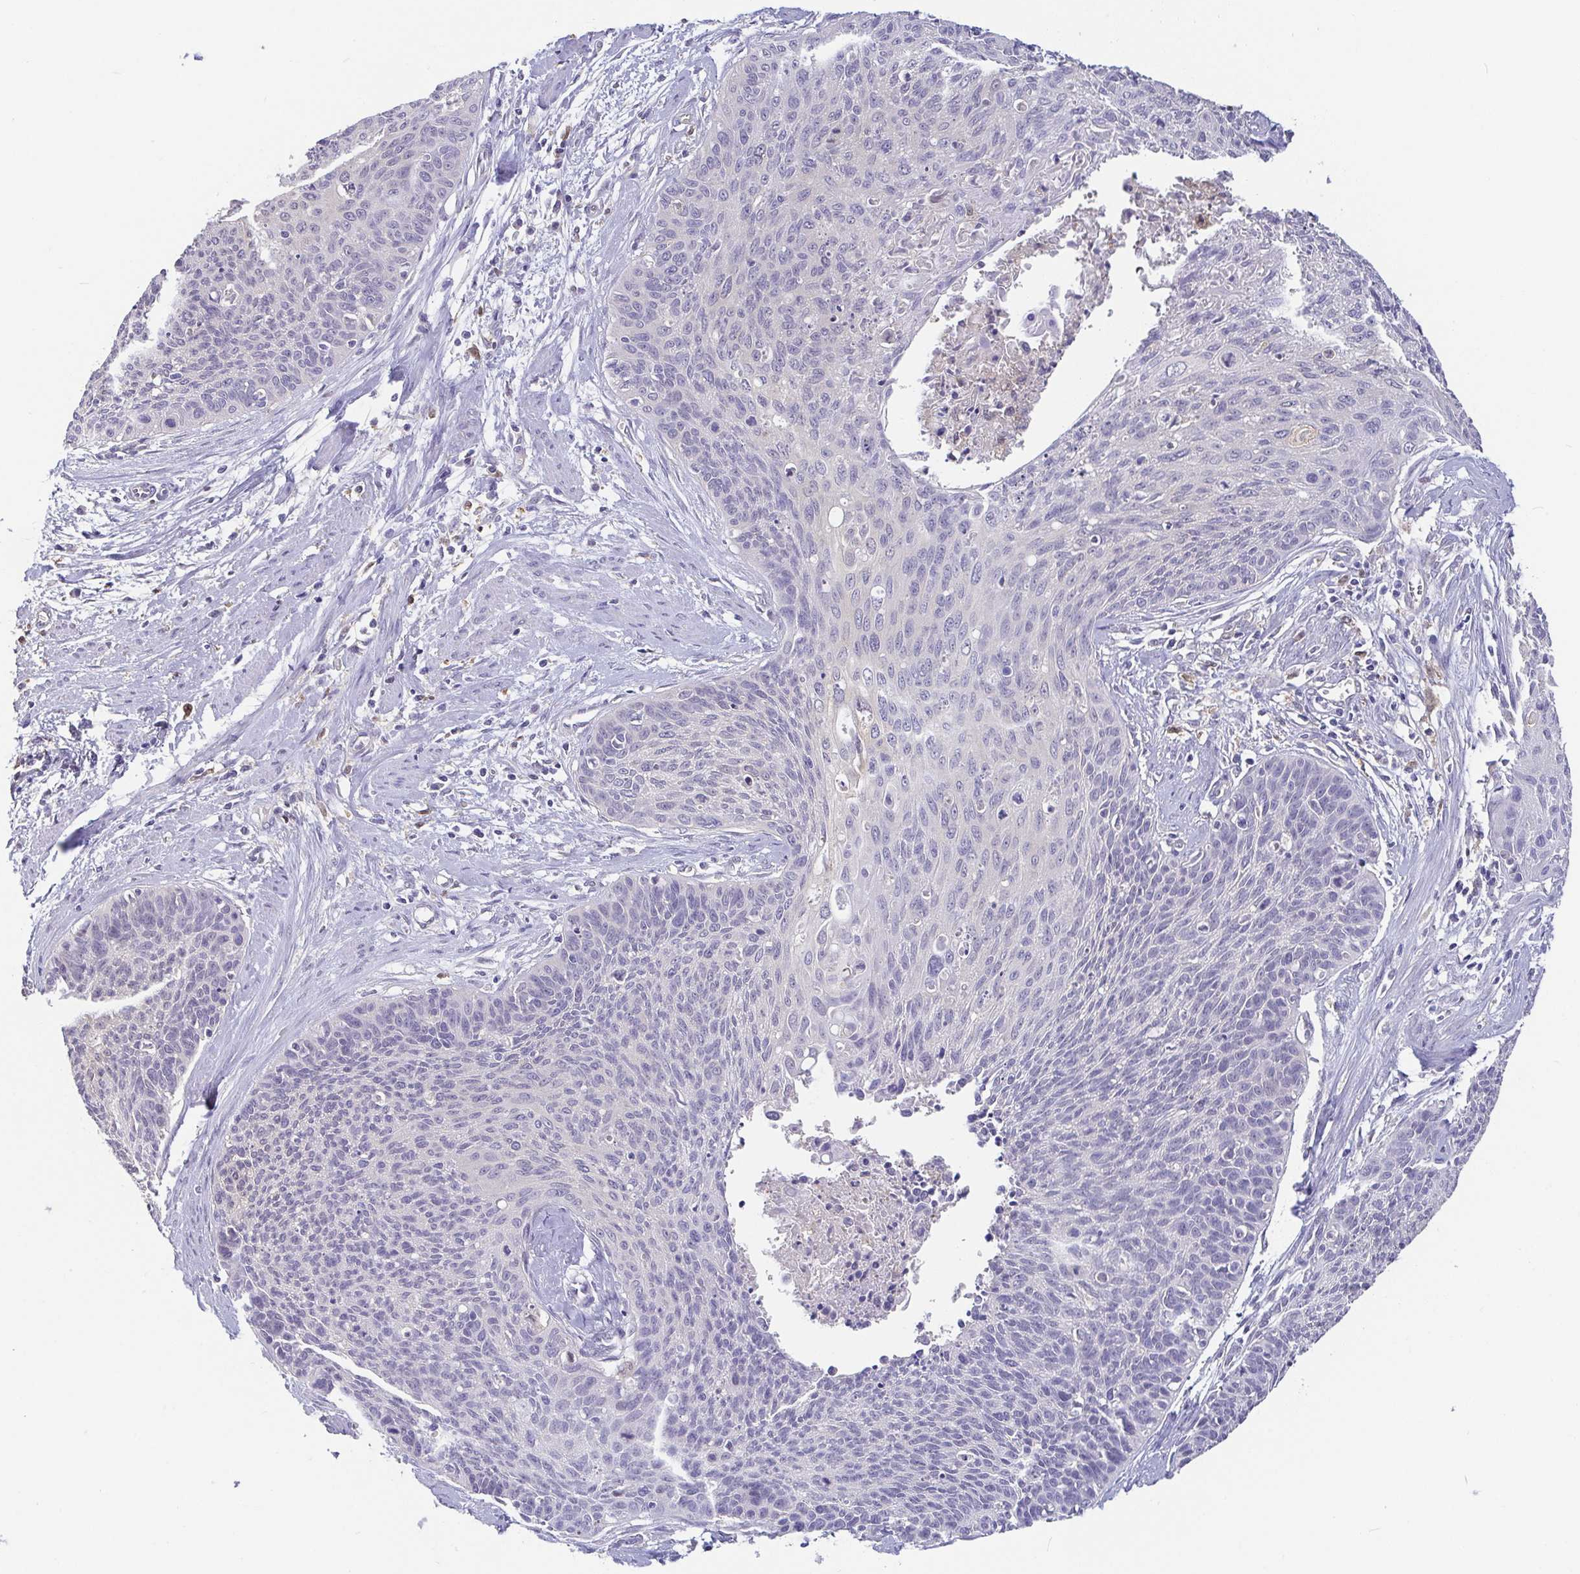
{"staining": {"intensity": "negative", "quantity": "none", "location": "none"}, "tissue": "cervical cancer", "cell_type": "Tumor cells", "image_type": "cancer", "snomed": [{"axis": "morphology", "description": "Squamous cell carcinoma, NOS"}, {"axis": "topography", "description": "Cervix"}], "caption": "Image shows no significant protein staining in tumor cells of squamous cell carcinoma (cervical). The staining is performed using DAB brown chromogen with nuclei counter-stained in using hematoxylin.", "gene": "IDH1", "patient": {"sex": "female", "age": 55}}